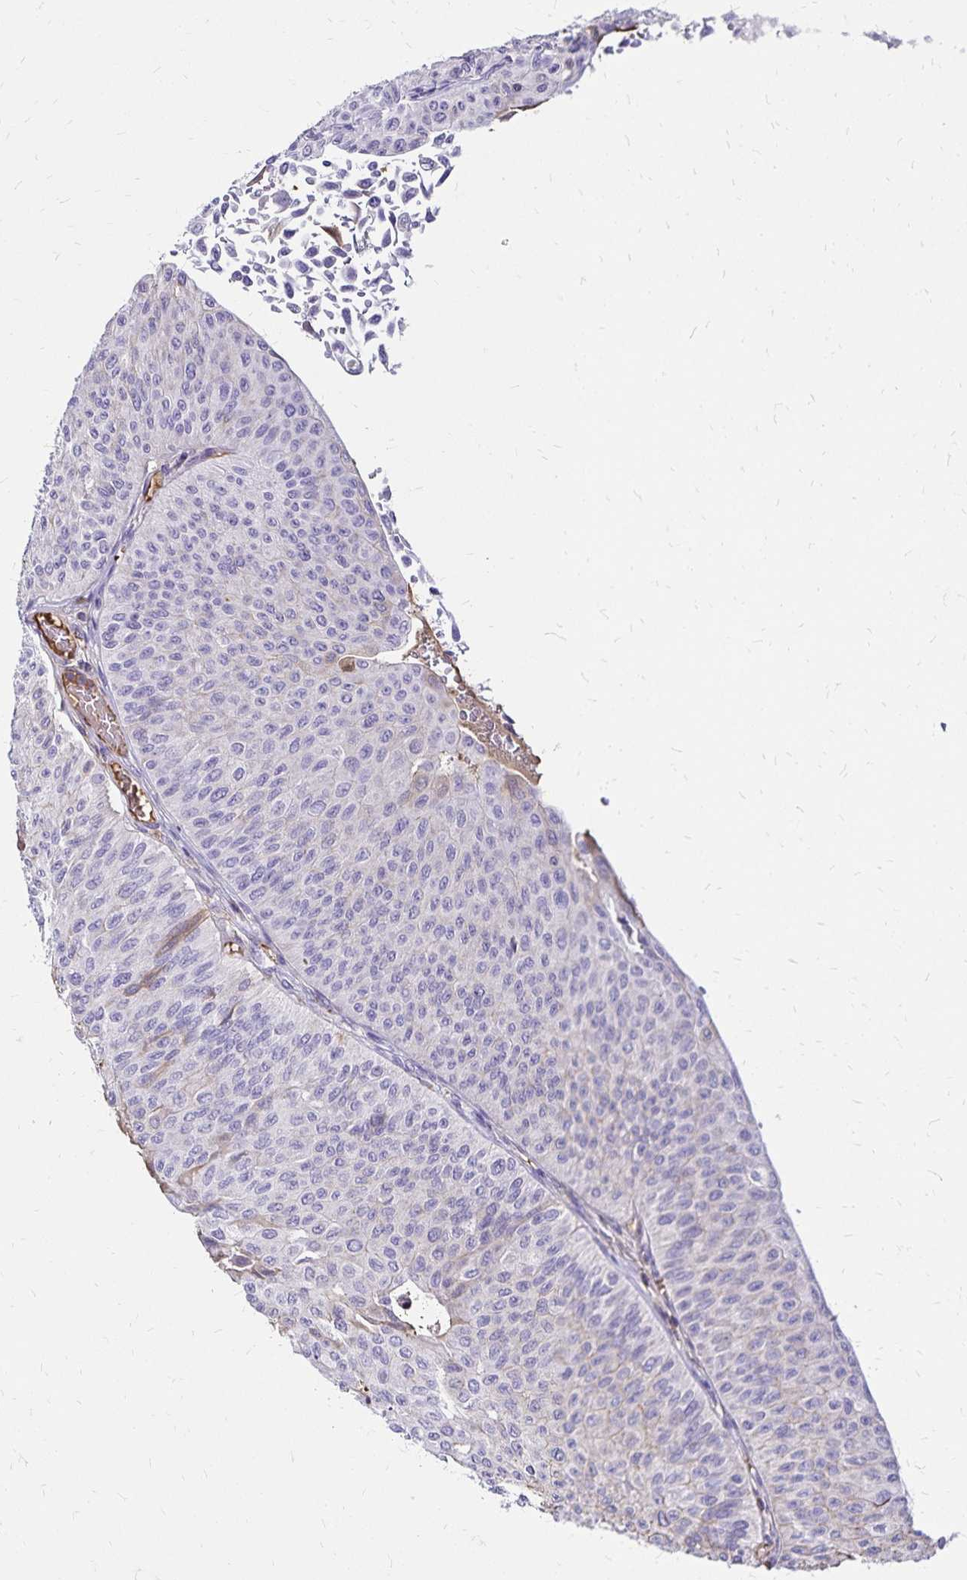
{"staining": {"intensity": "negative", "quantity": "none", "location": "none"}, "tissue": "urothelial cancer", "cell_type": "Tumor cells", "image_type": "cancer", "snomed": [{"axis": "morphology", "description": "Urothelial carcinoma, NOS"}, {"axis": "topography", "description": "Urinary bladder"}], "caption": "Human urothelial cancer stained for a protein using immunohistochemistry (IHC) demonstrates no expression in tumor cells.", "gene": "KISS1", "patient": {"sex": "male", "age": 59}}